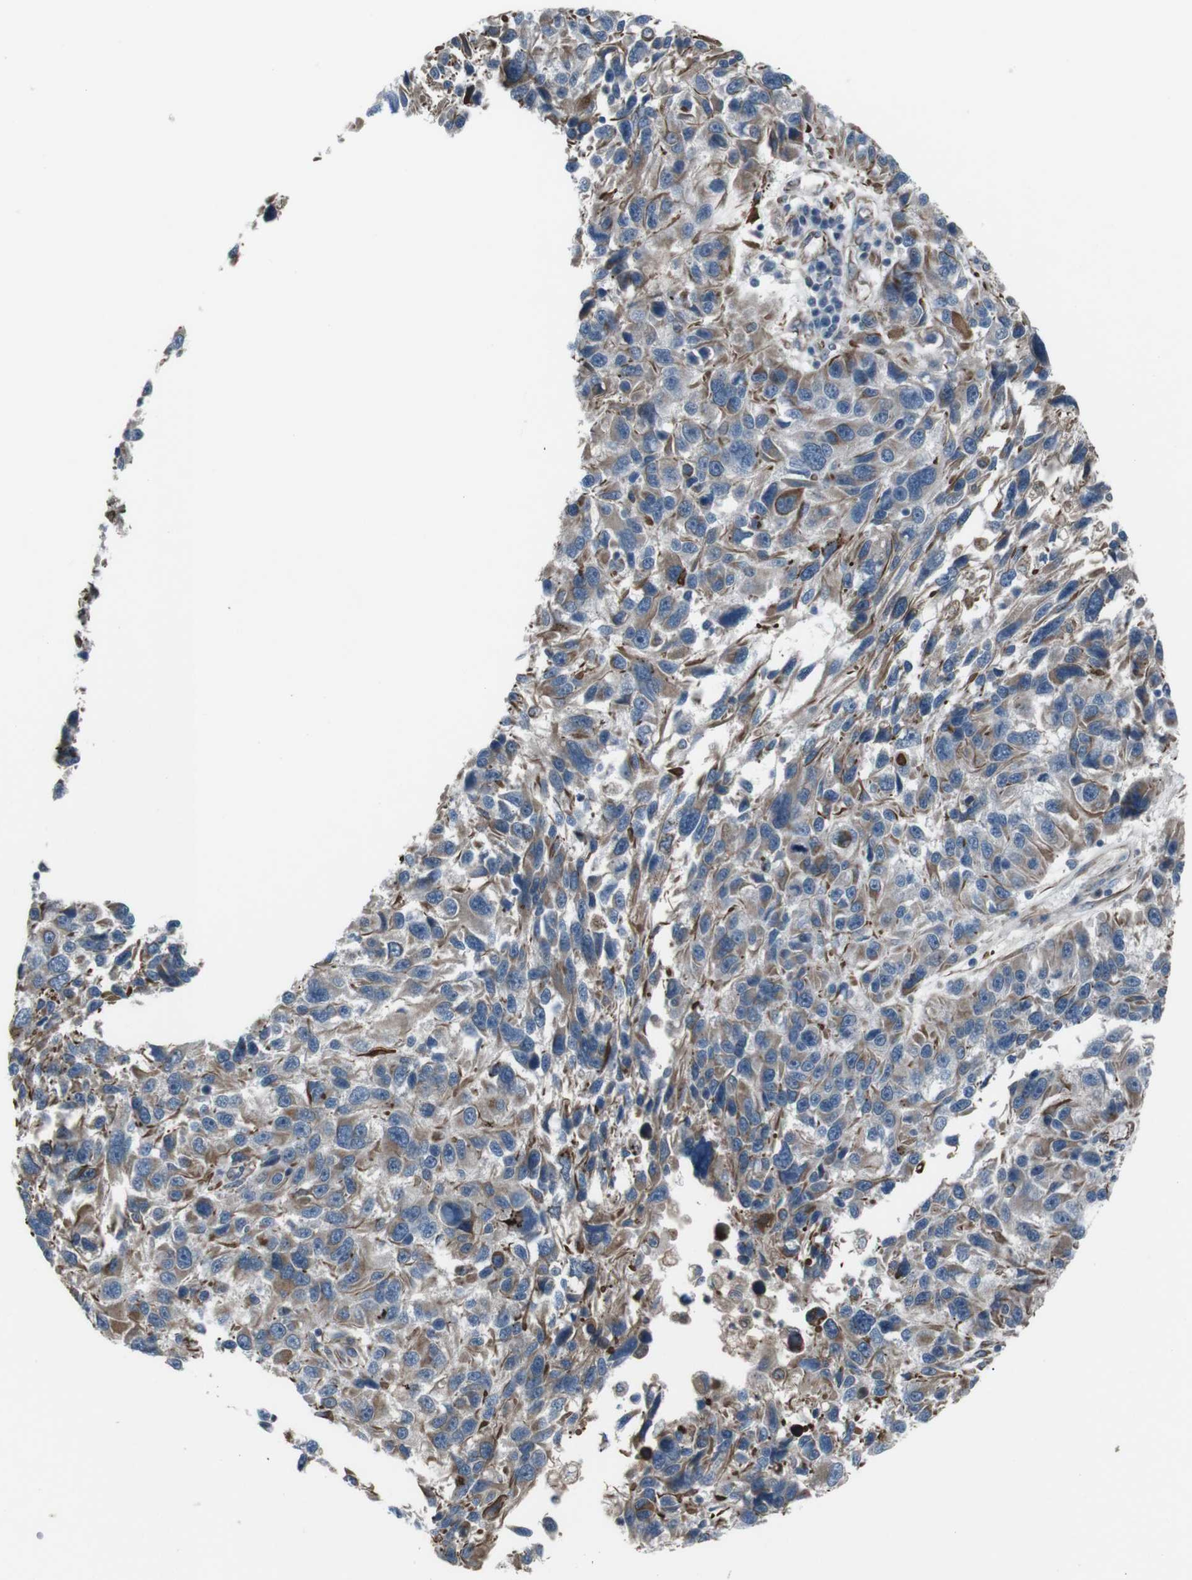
{"staining": {"intensity": "moderate", "quantity": ">75%", "location": "cytoplasmic/membranous"}, "tissue": "melanoma", "cell_type": "Tumor cells", "image_type": "cancer", "snomed": [{"axis": "morphology", "description": "Malignant melanoma, NOS"}, {"axis": "topography", "description": "Skin"}], "caption": "Tumor cells display medium levels of moderate cytoplasmic/membranous positivity in about >75% of cells in human malignant melanoma.", "gene": "TMEM141", "patient": {"sex": "male", "age": 53}}